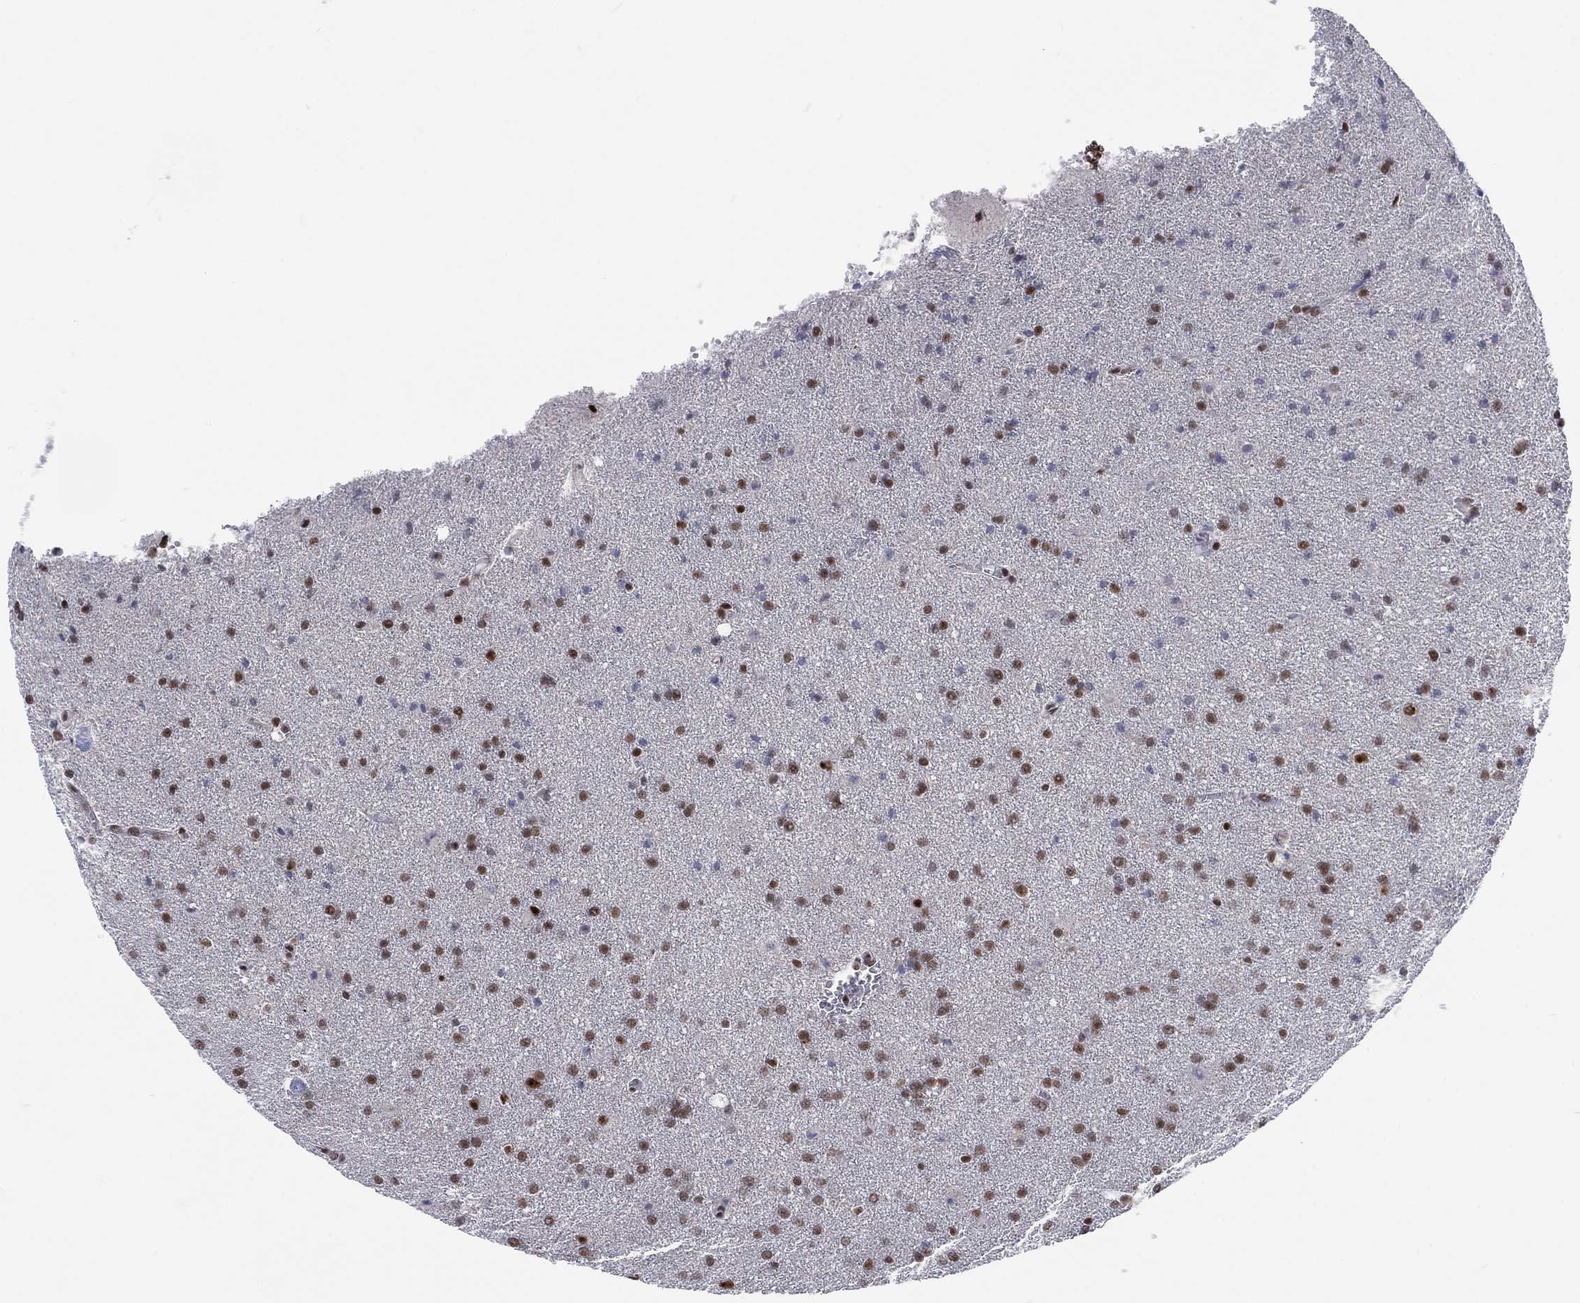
{"staining": {"intensity": "strong", "quantity": ">75%", "location": "nuclear"}, "tissue": "glioma", "cell_type": "Tumor cells", "image_type": "cancer", "snomed": [{"axis": "morphology", "description": "Glioma, malignant, Low grade"}, {"axis": "topography", "description": "Brain"}], "caption": "Protein expression analysis of human low-grade glioma (malignant) reveals strong nuclear staining in about >75% of tumor cells.", "gene": "FYTTD1", "patient": {"sex": "male", "age": 58}}